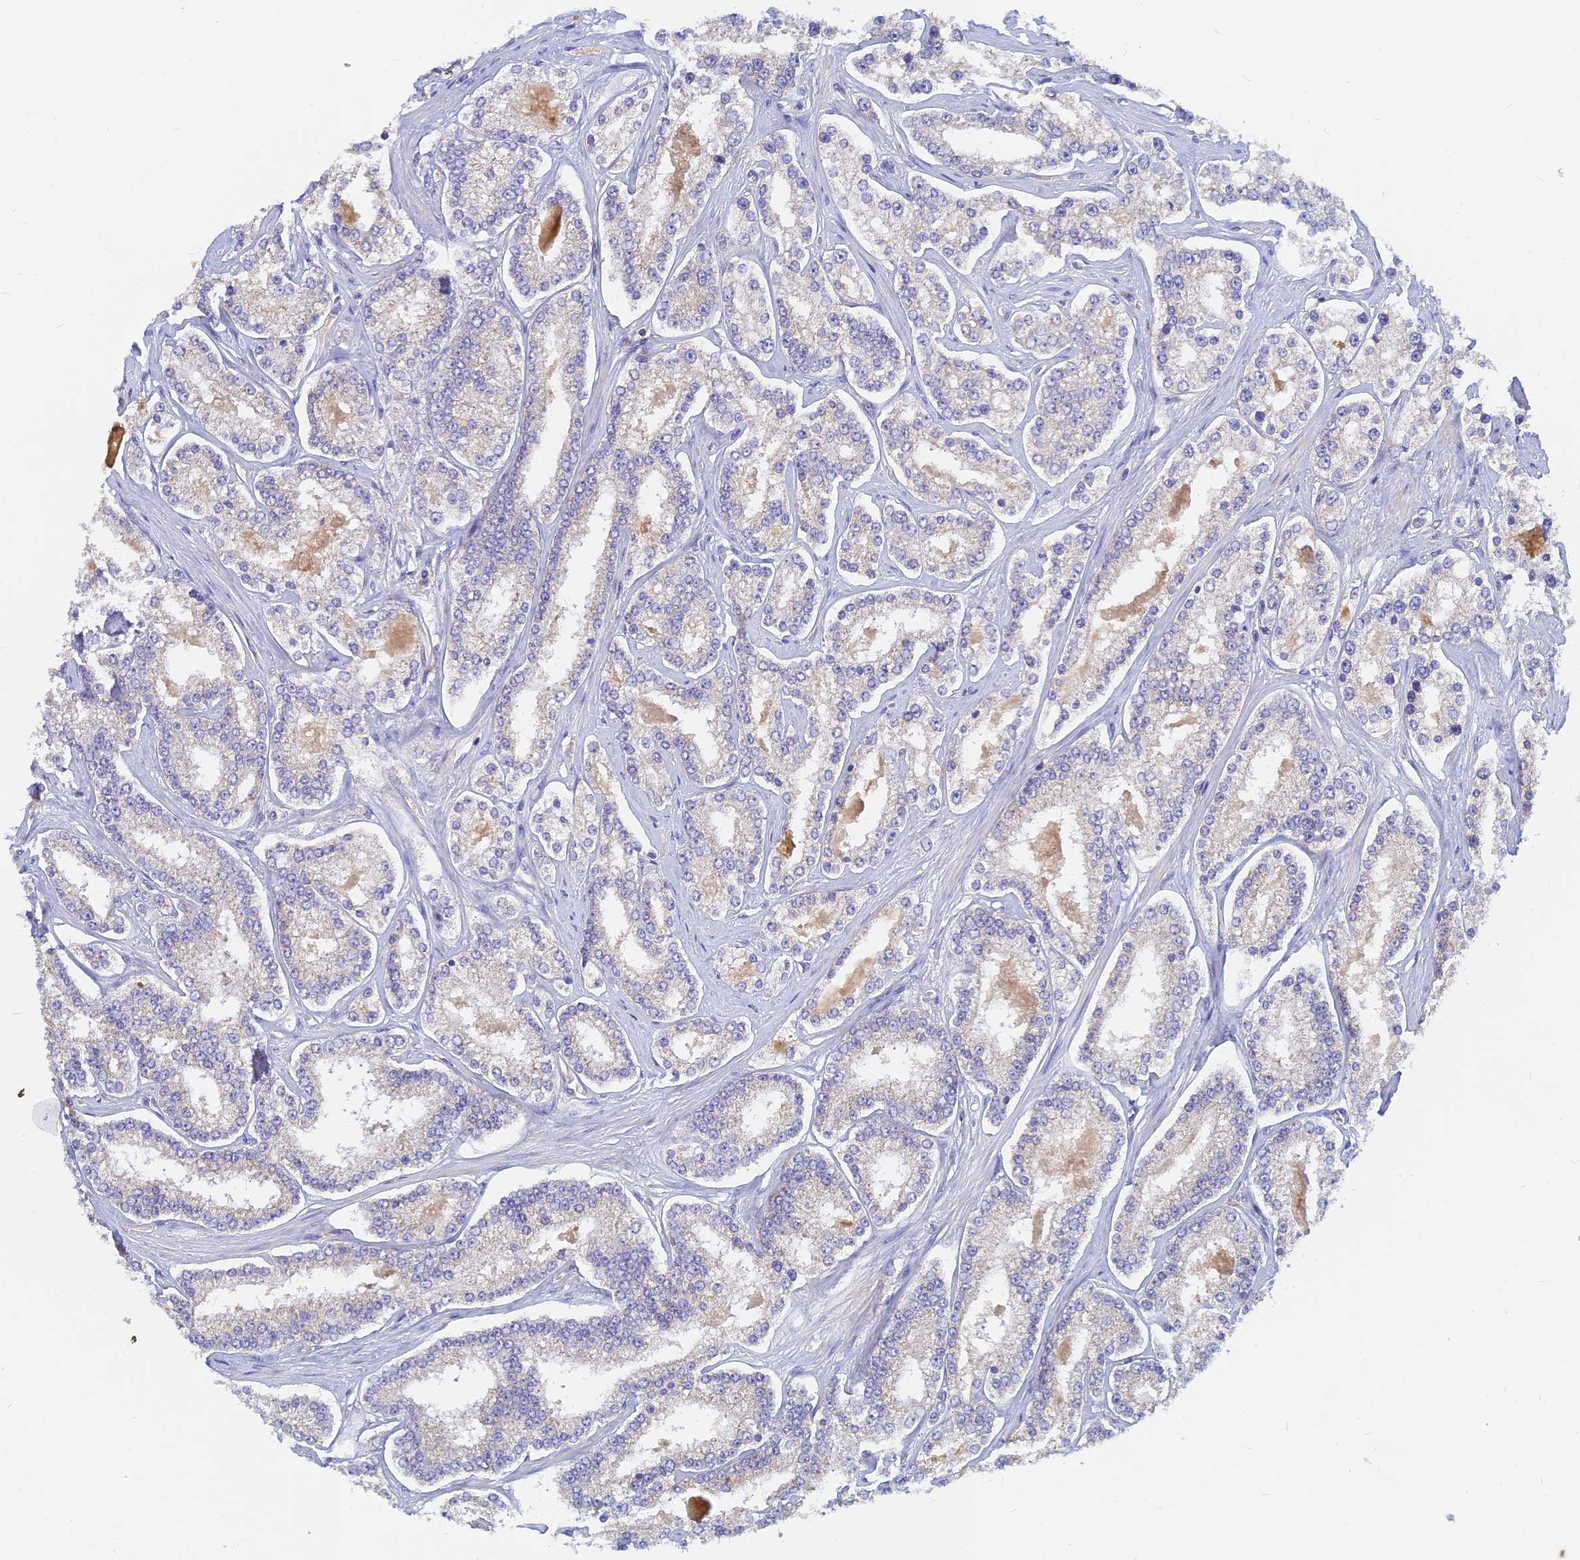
{"staining": {"intensity": "weak", "quantity": "<25%", "location": "cytoplasmic/membranous"}, "tissue": "prostate cancer", "cell_type": "Tumor cells", "image_type": "cancer", "snomed": [{"axis": "morphology", "description": "Normal tissue, NOS"}, {"axis": "morphology", "description": "Adenocarcinoma, High grade"}, {"axis": "topography", "description": "Prostate"}], "caption": "Adenocarcinoma (high-grade) (prostate) was stained to show a protein in brown. There is no significant staining in tumor cells.", "gene": "CACNA1B", "patient": {"sex": "male", "age": 83}}